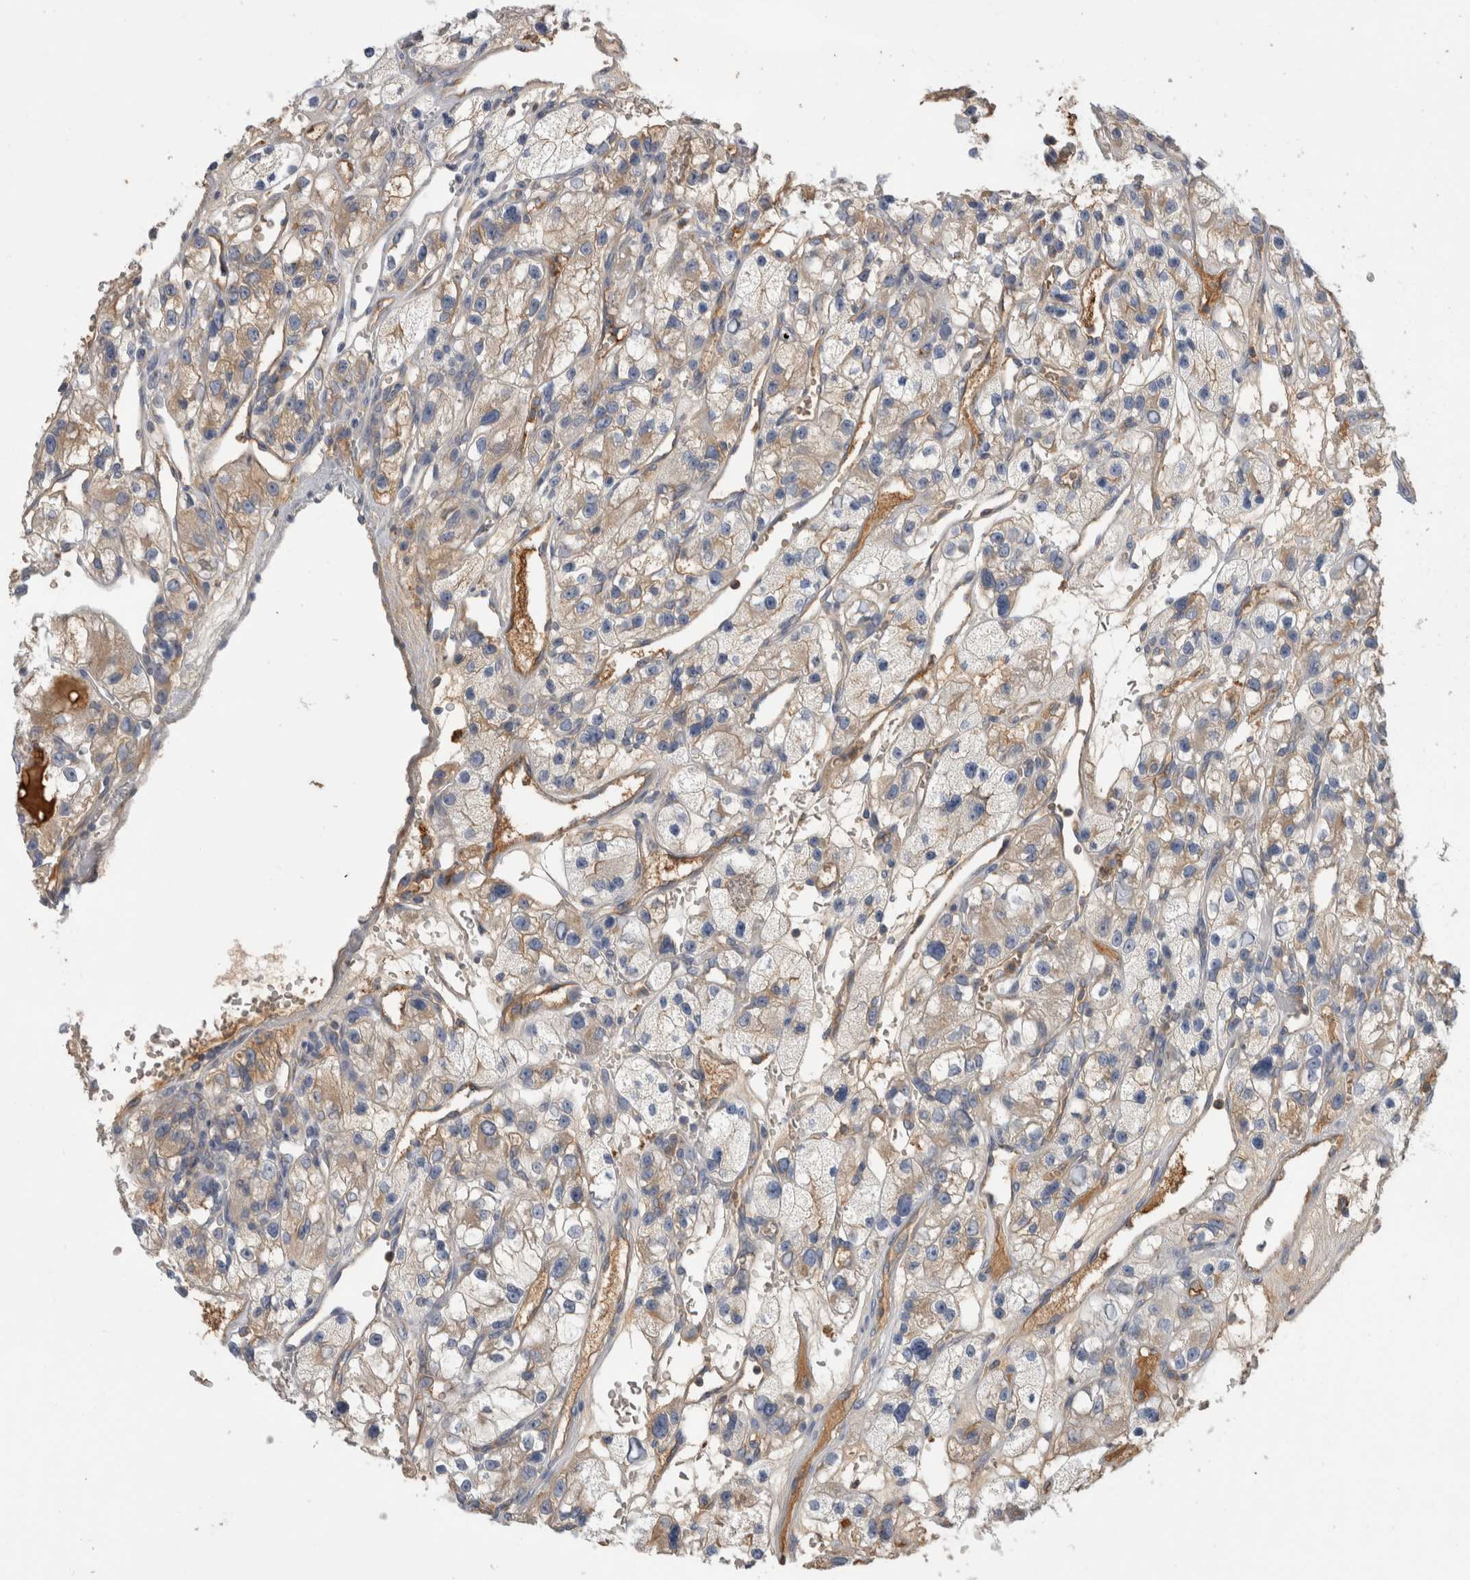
{"staining": {"intensity": "weak", "quantity": "25%-75%", "location": "cytoplasmic/membranous"}, "tissue": "renal cancer", "cell_type": "Tumor cells", "image_type": "cancer", "snomed": [{"axis": "morphology", "description": "Adenocarcinoma, NOS"}, {"axis": "topography", "description": "Kidney"}], "caption": "IHC of renal cancer displays low levels of weak cytoplasmic/membranous positivity in approximately 25%-75% of tumor cells.", "gene": "TBCE", "patient": {"sex": "female", "age": 57}}